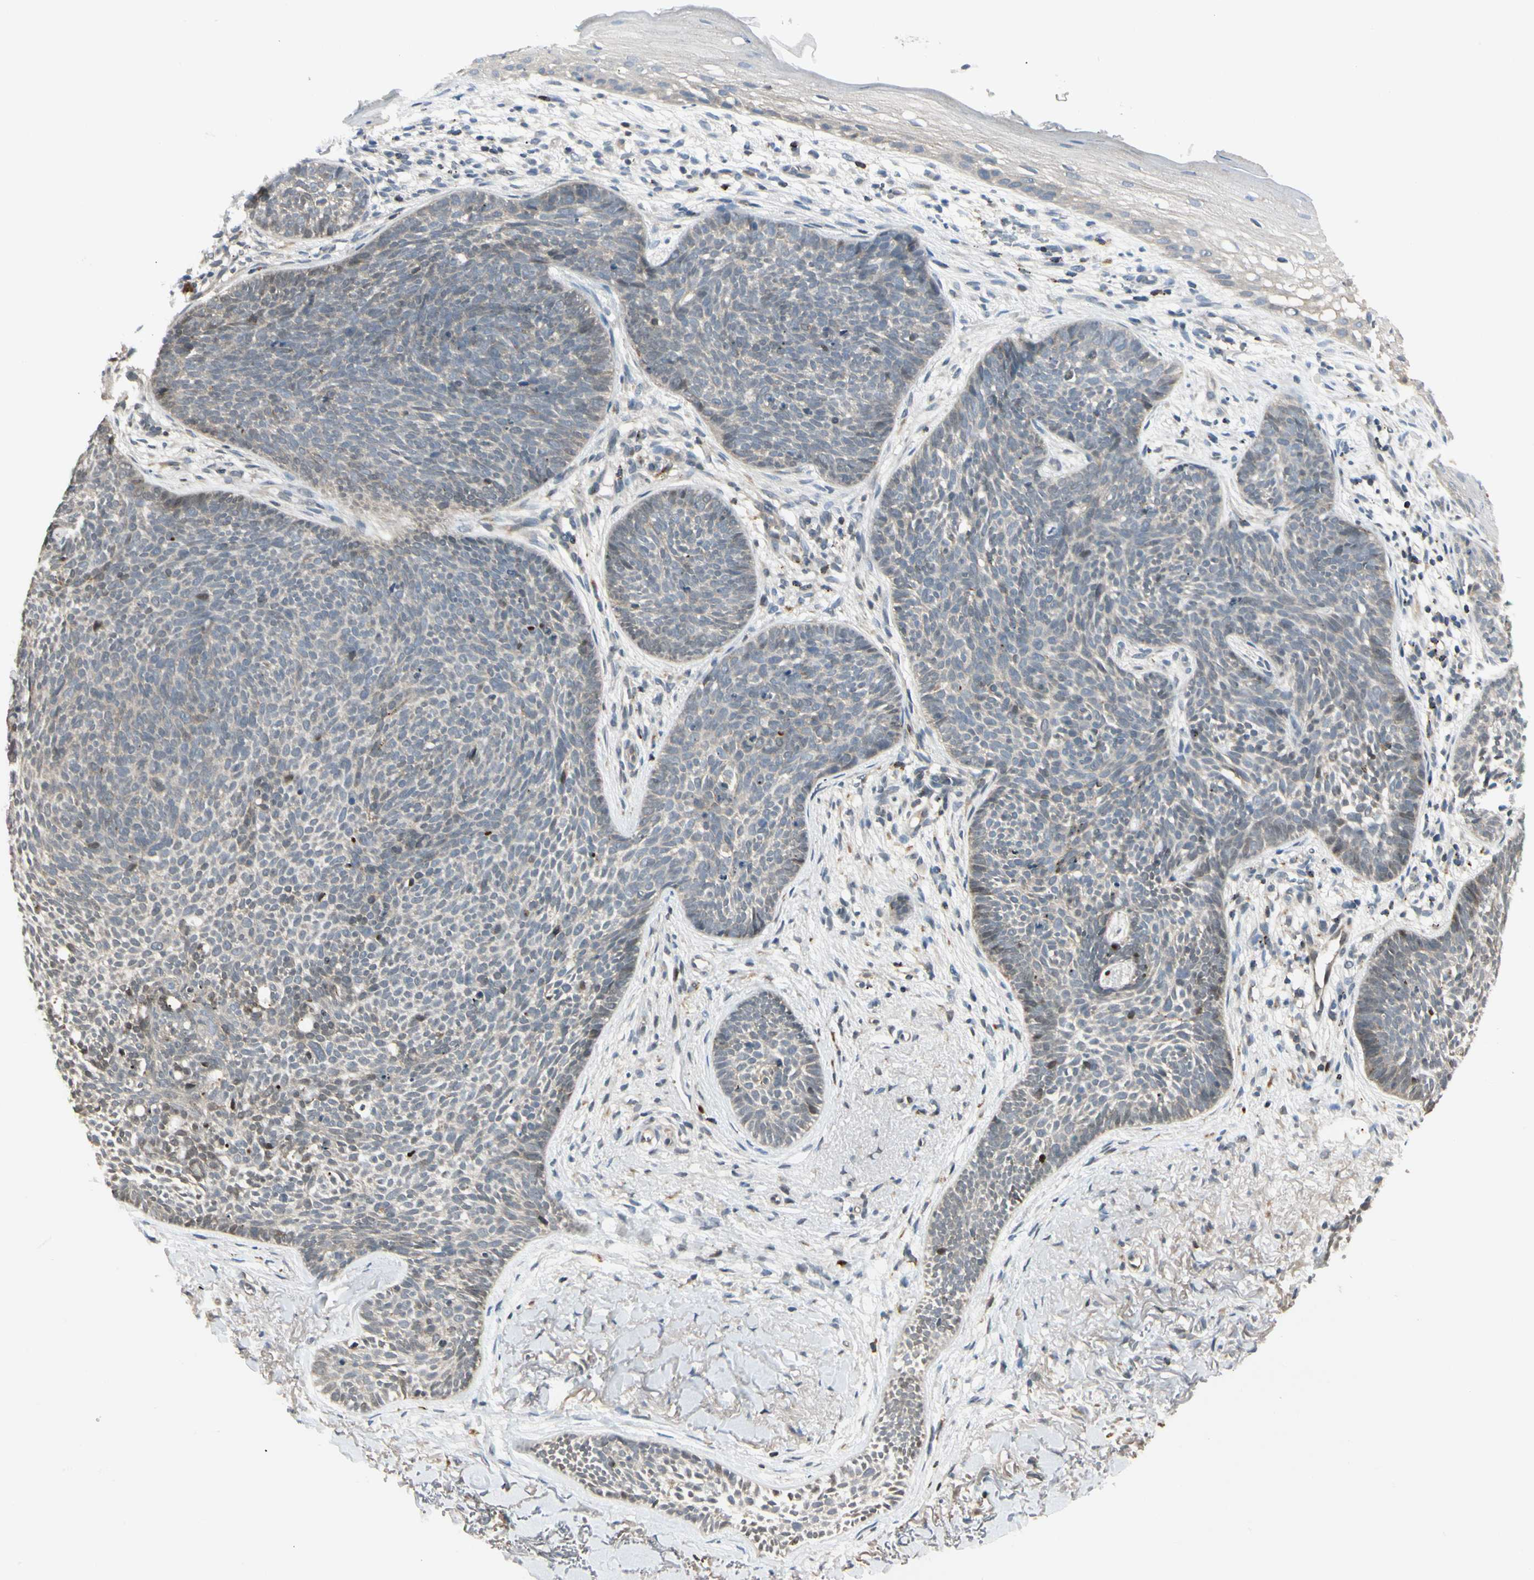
{"staining": {"intensity": "weak", "quantity": "25%-75%", "location": "cytoplasmic/membranous"}, "tissue": "skin cancer", "cell_type": "Tumor cells", "image_type": "cancer", "snomed": [{"axis": "morphology", "description": "Basal cell carcinoma"}, {"axis": "topography", "description": "Skin"}], "caption": "Approximately 25%-75% of tumor cells in skin cancer (basal cell carcinoma) show weak cytoplasmic/membranous protein positivity as visualized by brown immunohistochemical staining.", "gene": "EVC", "patient": {"sex": "female", "age": 70}}